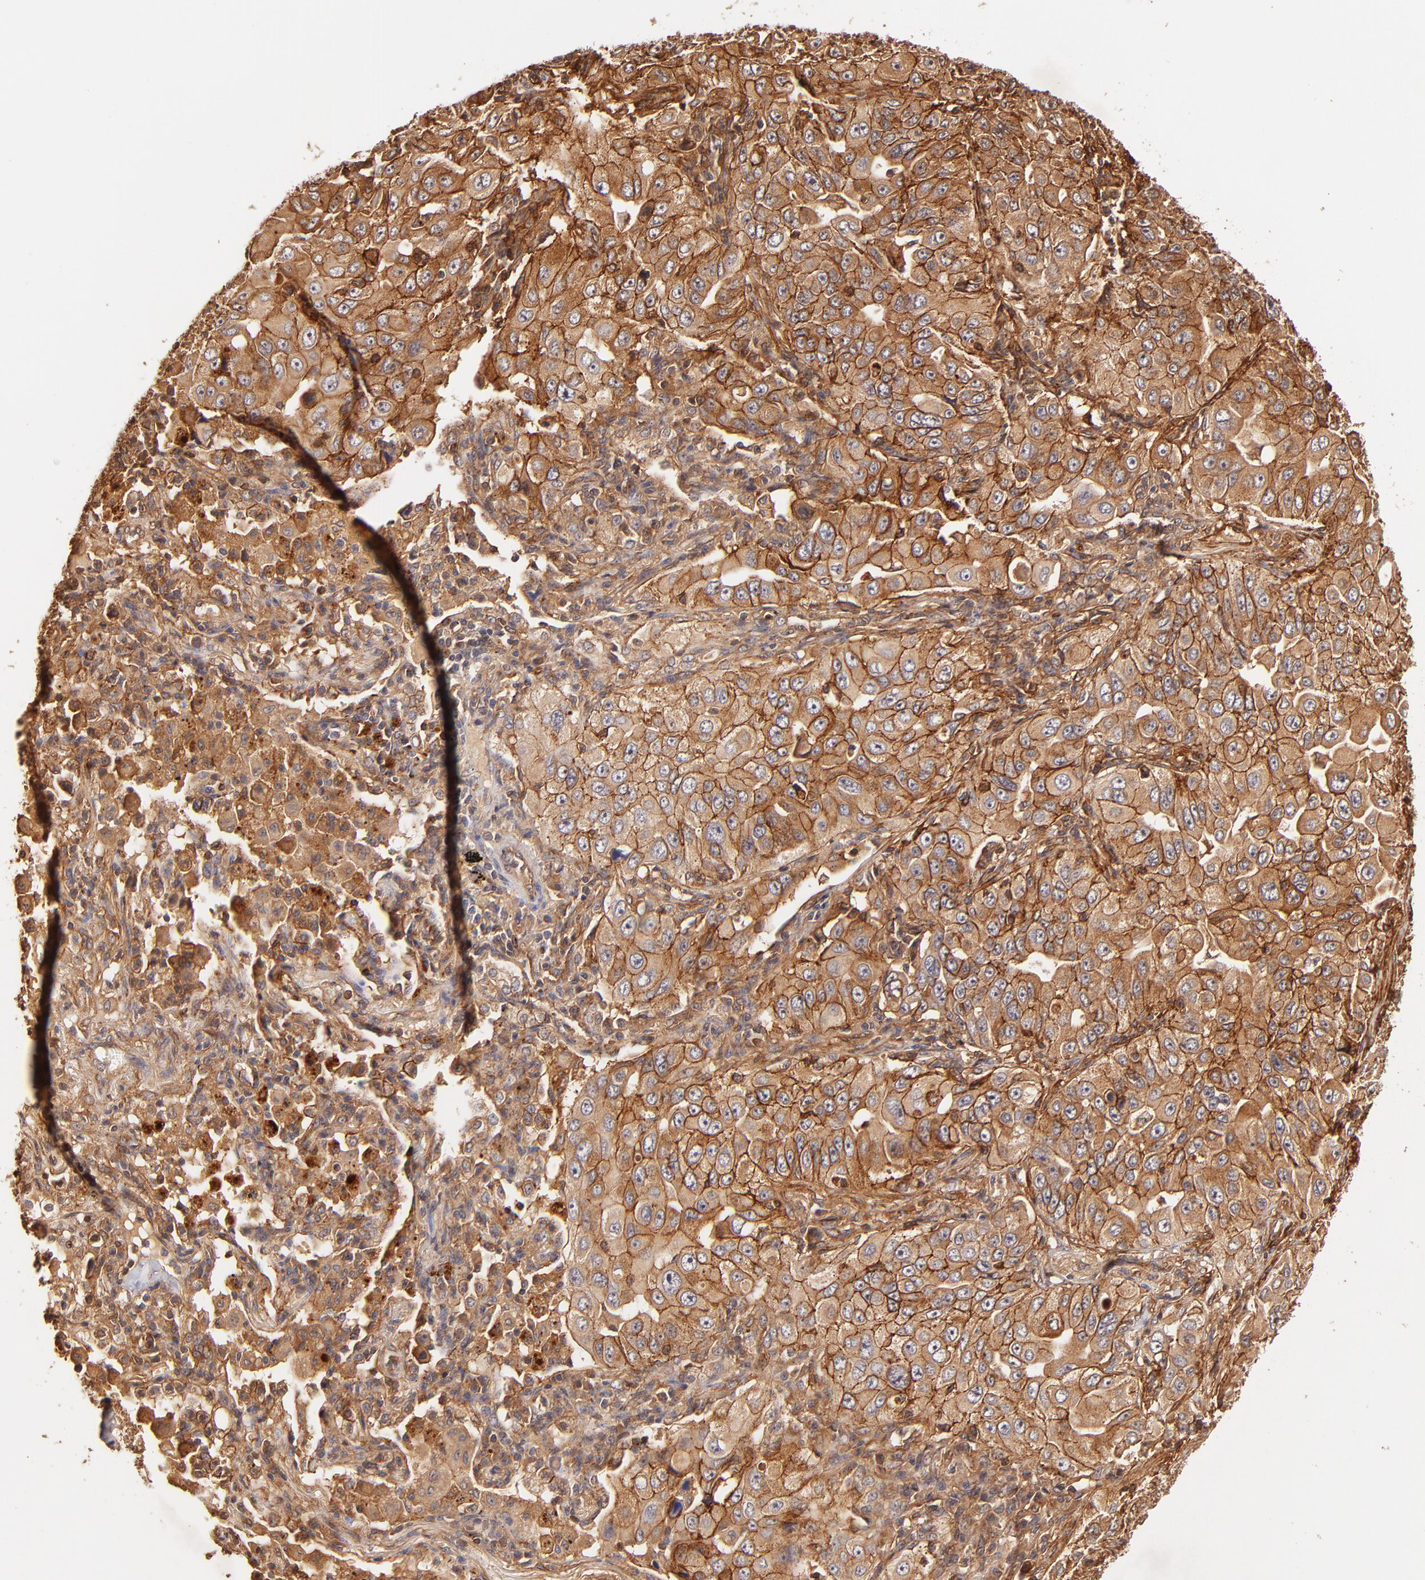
{"staining": {"intensity": "strong", "quantity": ">75%", "location": "cytoplasmic/membranous"}, "tissue": "lung cancer", "cell_type": "Tumor cells", "image_type": "cancer", "snomed": [{"axis": "morphology", "description": "Adenocarcinoma, NOS"}, {"axis": "topography", "description": "Lung"}], "caption": "Strong cytoplasmic/membranous positivity is seen in about >75% of tumor cells in lung cancer. (DAB (3,3'-diaminobenzidine) IHC, brown staining for protein, blue staining for nuclei).", "gene": "ITGB1", "patient": {"sex": "male", "age": 84}}